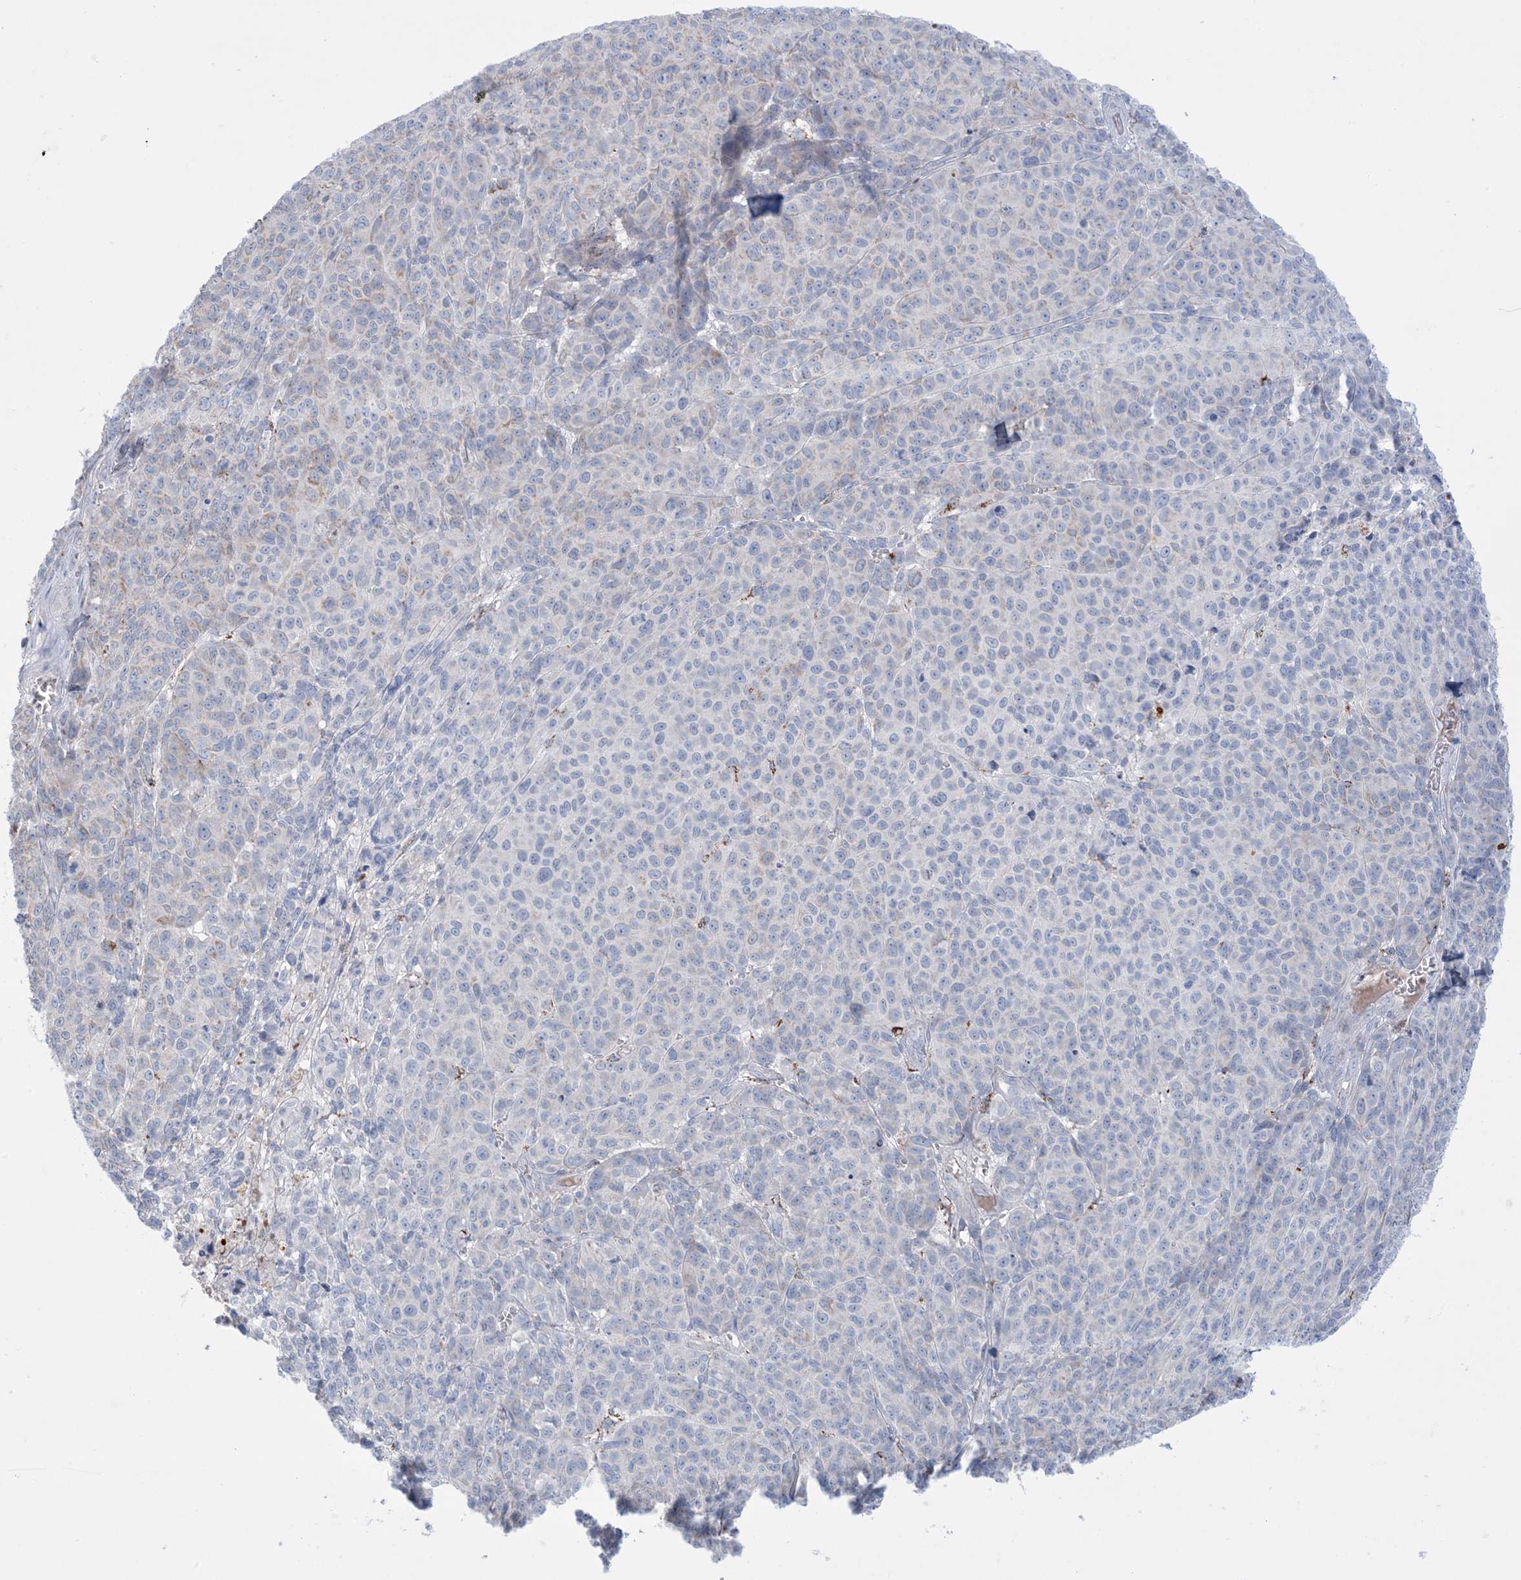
{"staining": {"intensity": "negative", "quantity": "none", "location": "none"}, "tissue": "melanoma", "cell_type": "Tumor cells", "image_type": "cancer", "snomed": [{"axis": "morphology", "description": "Malignant melanoma, NOS"}, {"axis": "topography", "description": "Skin"}], "caption": "This is an immunohistochemistry histopathology image of malignant melanoma. There is no positivity in tumor cells.", "gene": "KCTD6", "patient": {"sex": "male", "age": 49}}